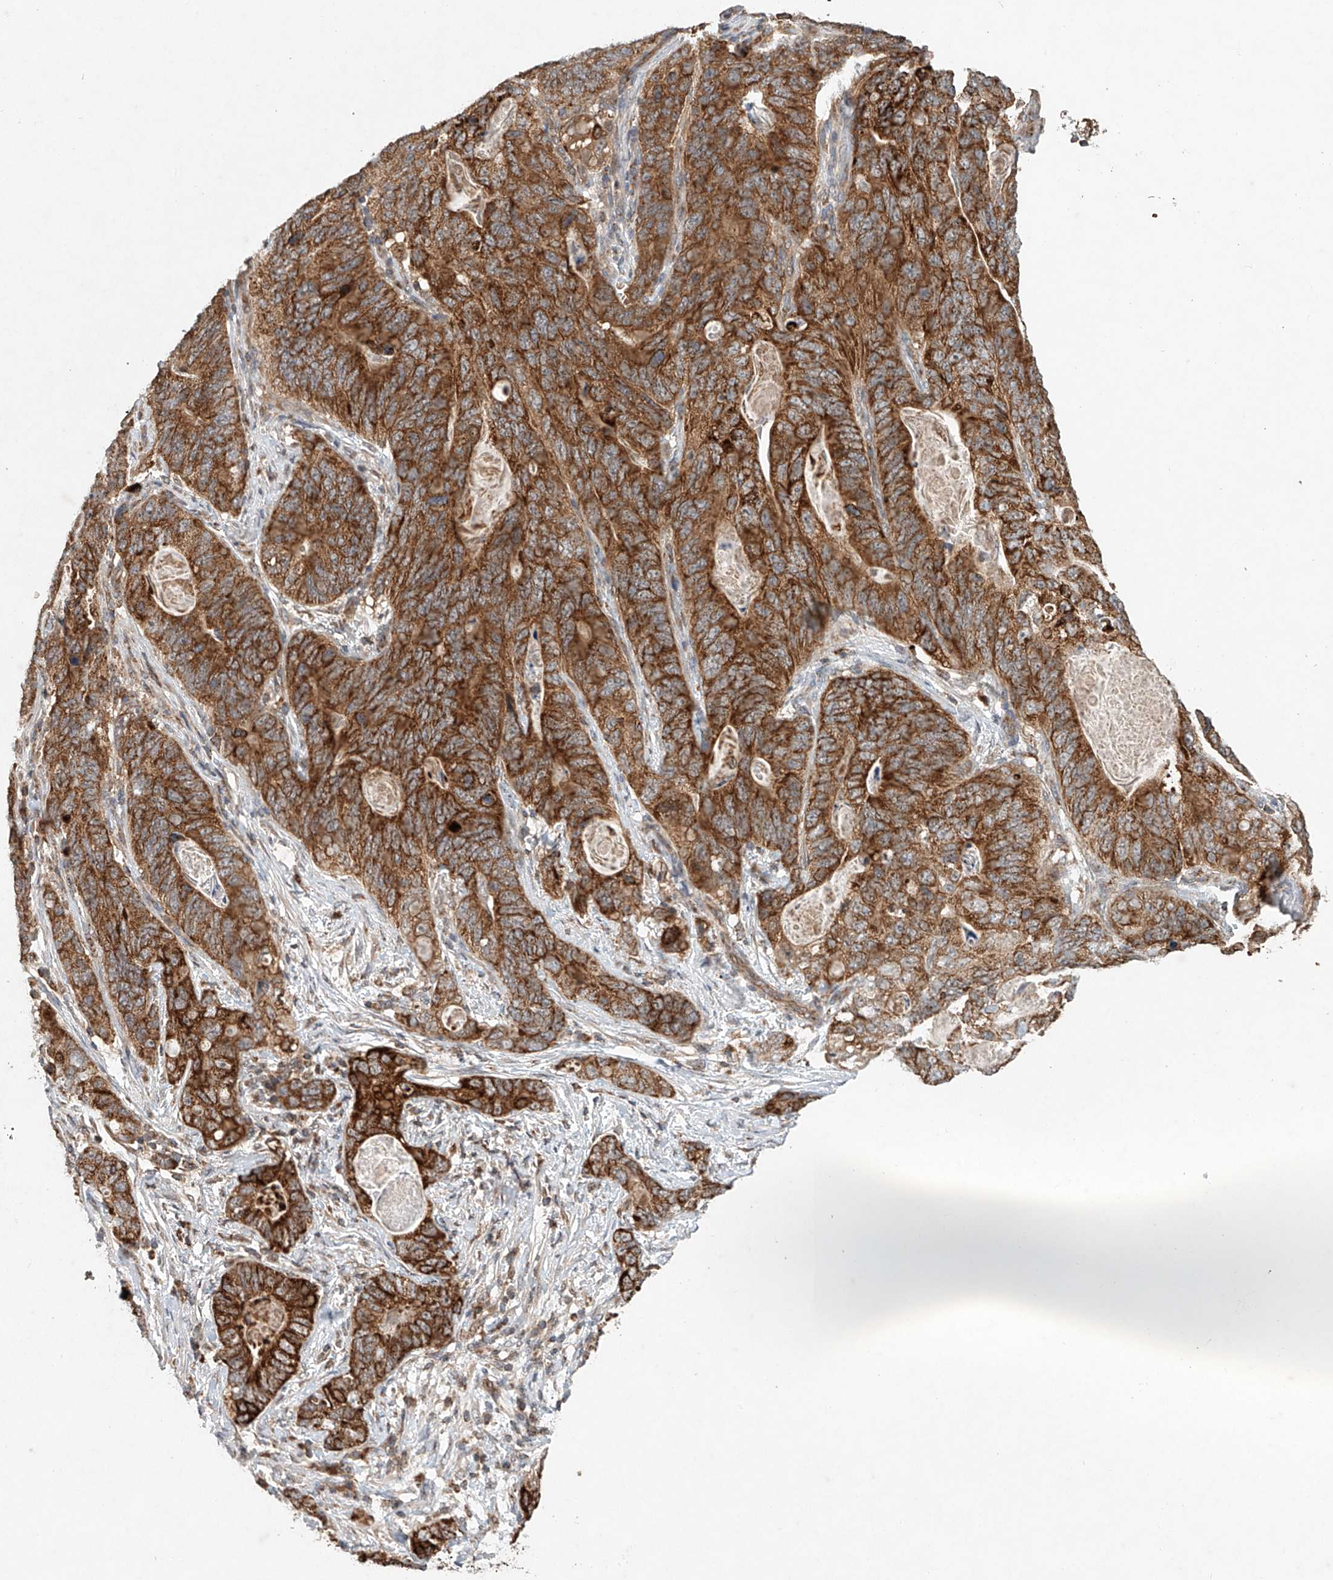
{"staining": {"intensity": "strong", "quantity": ">75%", "location": "cytoplasmic/membranous"}, "tissue": "stomach cancer", "cell_type": "Tumor cells", "image_type": "cancer", "snomed": [{"axis": "morphology", "description": "Normal tissue, NOS"}, {"axis": "morphology", "description": "Adenocarcinoma, NOS"}, {"axis": "topography", "description": "Stomach"}], "caption": "A brown stain shows strong cytoplasmic/membranous staining of a protein in stomach cancer tumor cells. The protein of interest is shown in brown color, while the nuclei are stained blue.", "gene": "DCAF11", "patient": {"sex": "female", "age": 89}}